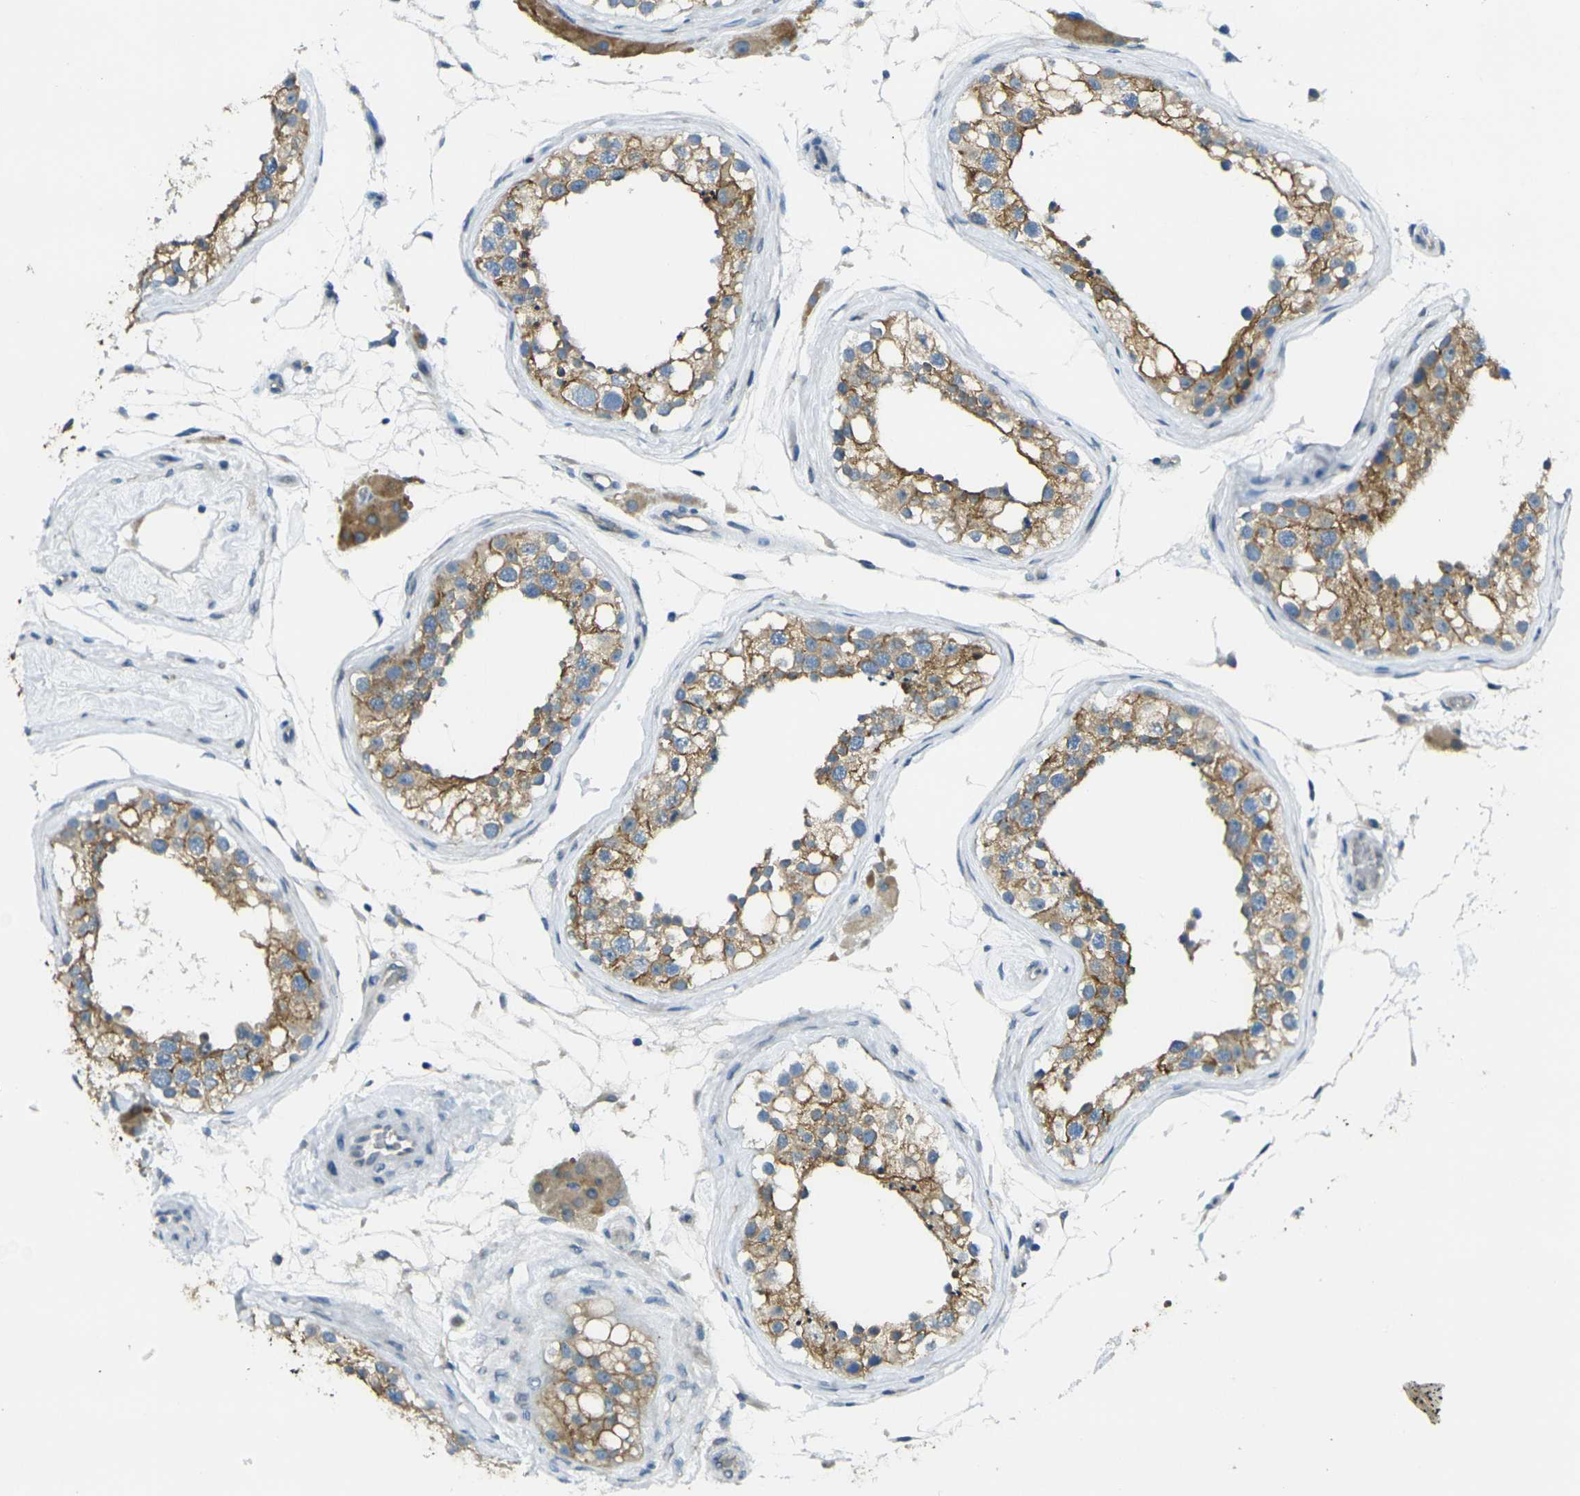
{"staining": {"intensity": "moderate", "quantity": ">75%", "location": "cytoplasmic/membranous"}, "tissue": "testis", "cell_type": "Cells in seminiferous ducts", "image_type": "normal", "snomed": [{"axis": "morphology", "description": "Normal tissue, NOS"}, {"axis": "topography", "description": "Testis"}], "caption": "Immunohistochemical staining of unremarkable testis reveals >75% levels of moderate cytoplasmic/membranous protein staining in approximately >75% of cells in seminiferous ducts. The staining was performed using DAB (3,3'-diaminobenzidine) to visualize the protein expression in brown, while the nuclei were stained in blue with hematoxylin (Magnification: 20x).", "gene": "RHBDD1", "patient": {"sex": "male", "age": 68}}